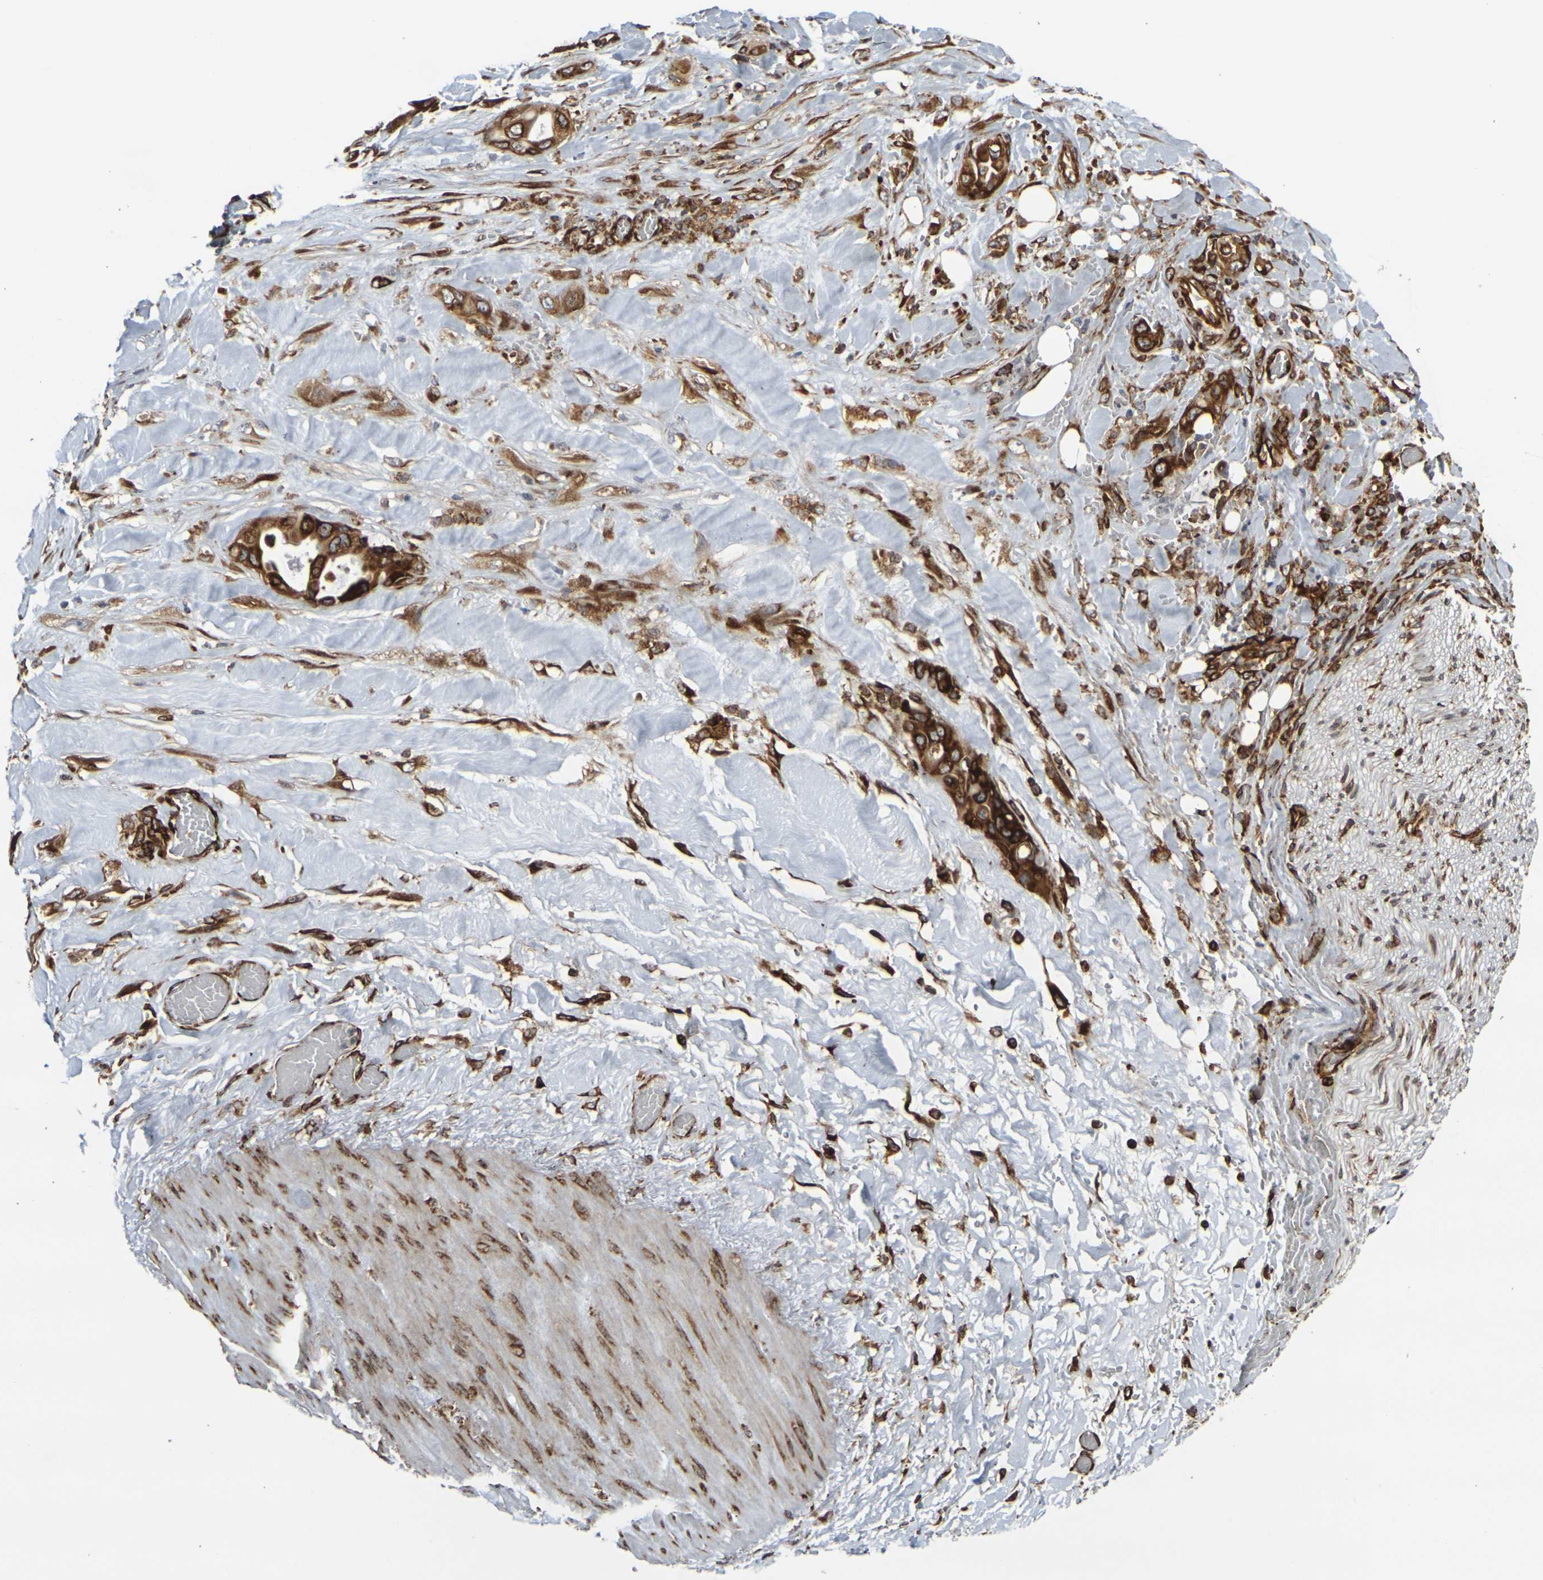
{"staining": {"intensity": "strong", "quantity": ">75%", "location": "cytoplasmic/membranous"}, "tissue": "liver cancer", "cell_type": "Tumor cells", "image_type": "cancer", "snomed": [{"axis": "morphology", "description": "Cholangiocarcinoma"}, {"axis": "topography", "description": "Liver"}], "caption": "A brown stain shows strong cytoplasmic/membranous expression of a protein in human liver cancer tumor cells. (DAB (3,3'-diaminobenzidine) IHC, brown staining for protein, blue staining for nuclei).", "gene": "MARCHF2", "patient": {"sex": "female", "age": 61}}